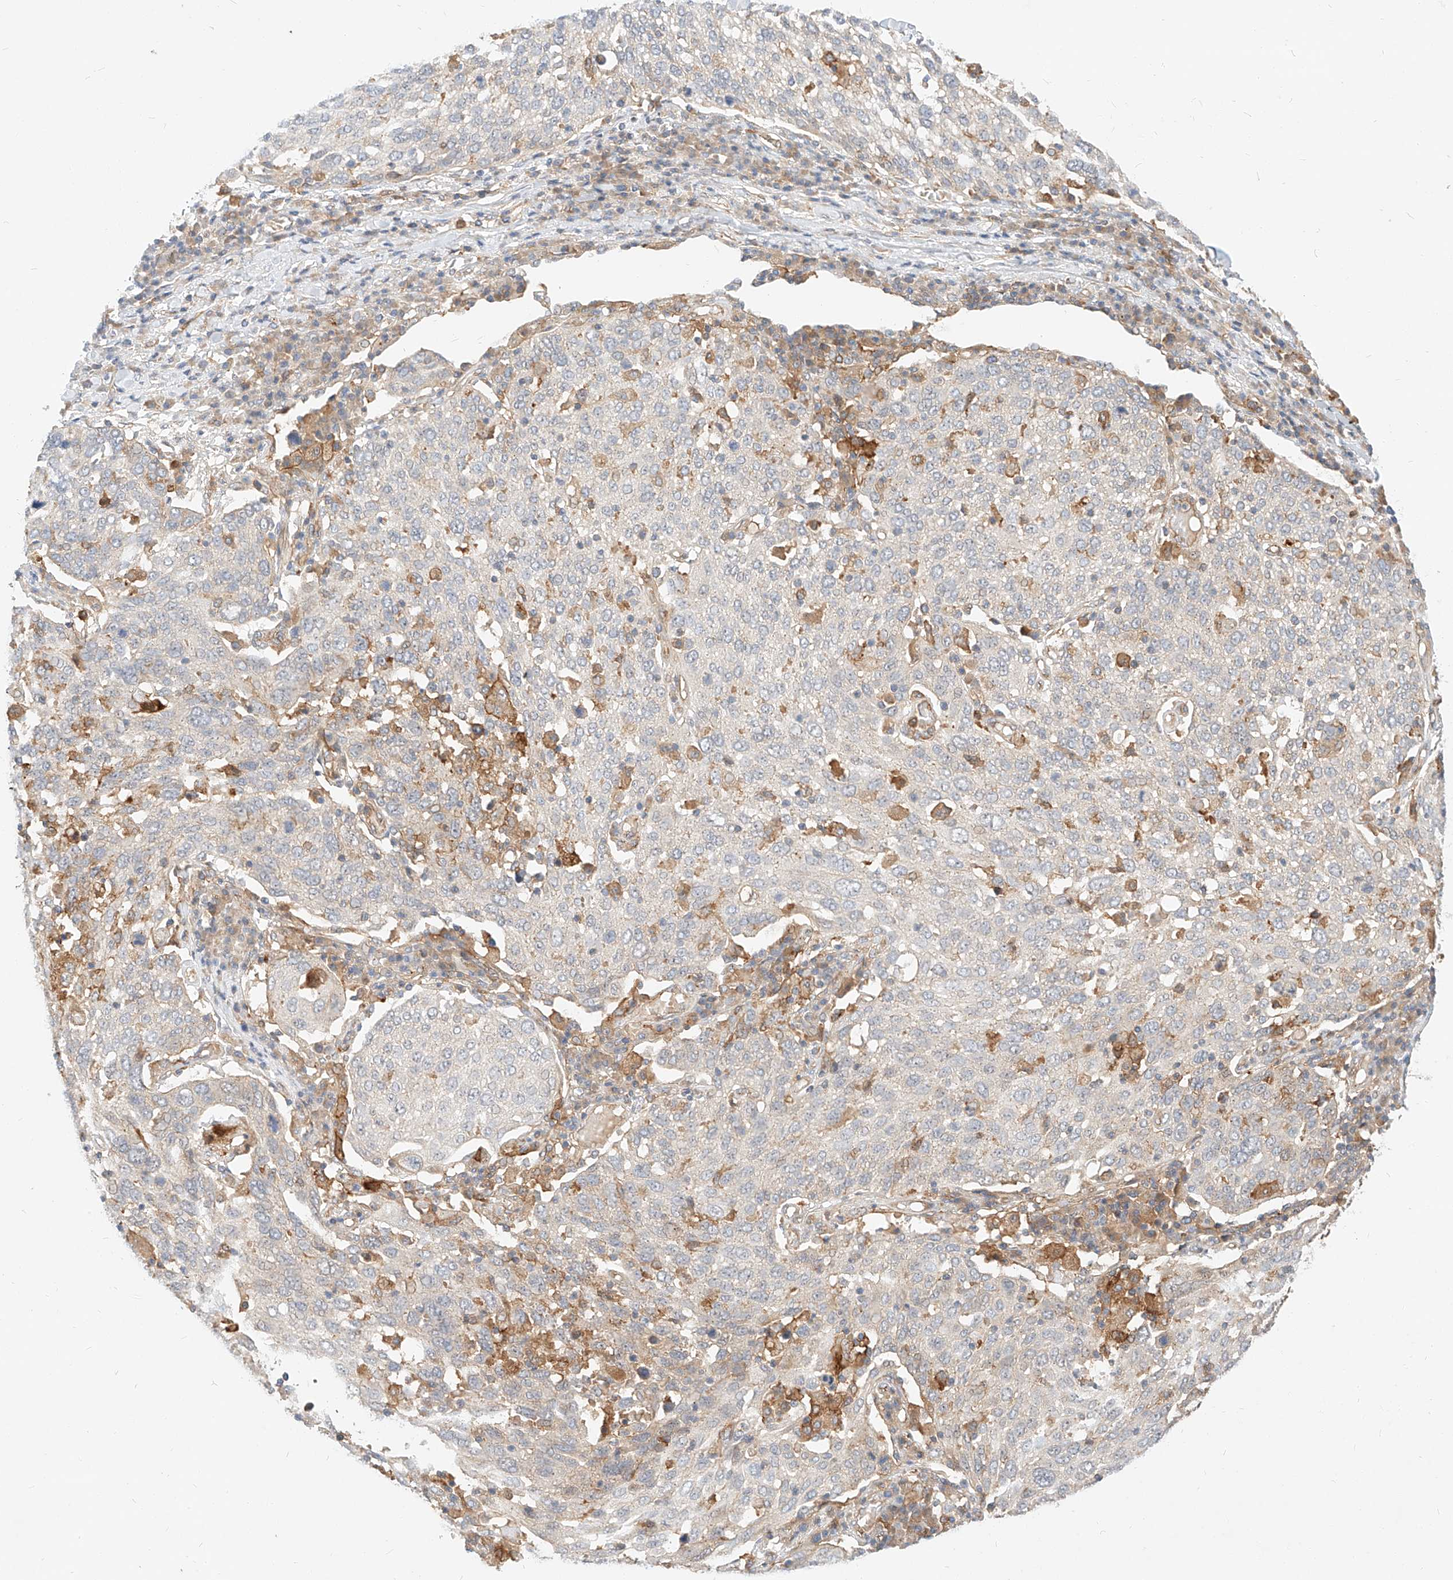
{"staining": {"intensity": "negative", "quantity": "none", "location": "none"}, "tissue": "lung cancer", "cell_type": "Tumor cells", "image_type": "cancer", "snomed": [{"axis": "morphology", "description": "Squamous cell carcinoma, NOS"}, {"axis": "topography", "description": "Lung"}], "caption": "Squamous cell carcinoma (lung) was stained to show a protein in brown. There is no significant expression in tumor cells. (DAB immunohistochemistry (IHC), high magnification).", "gene": "NFAM1", "patient": {"sex": "male", "age": 65}}